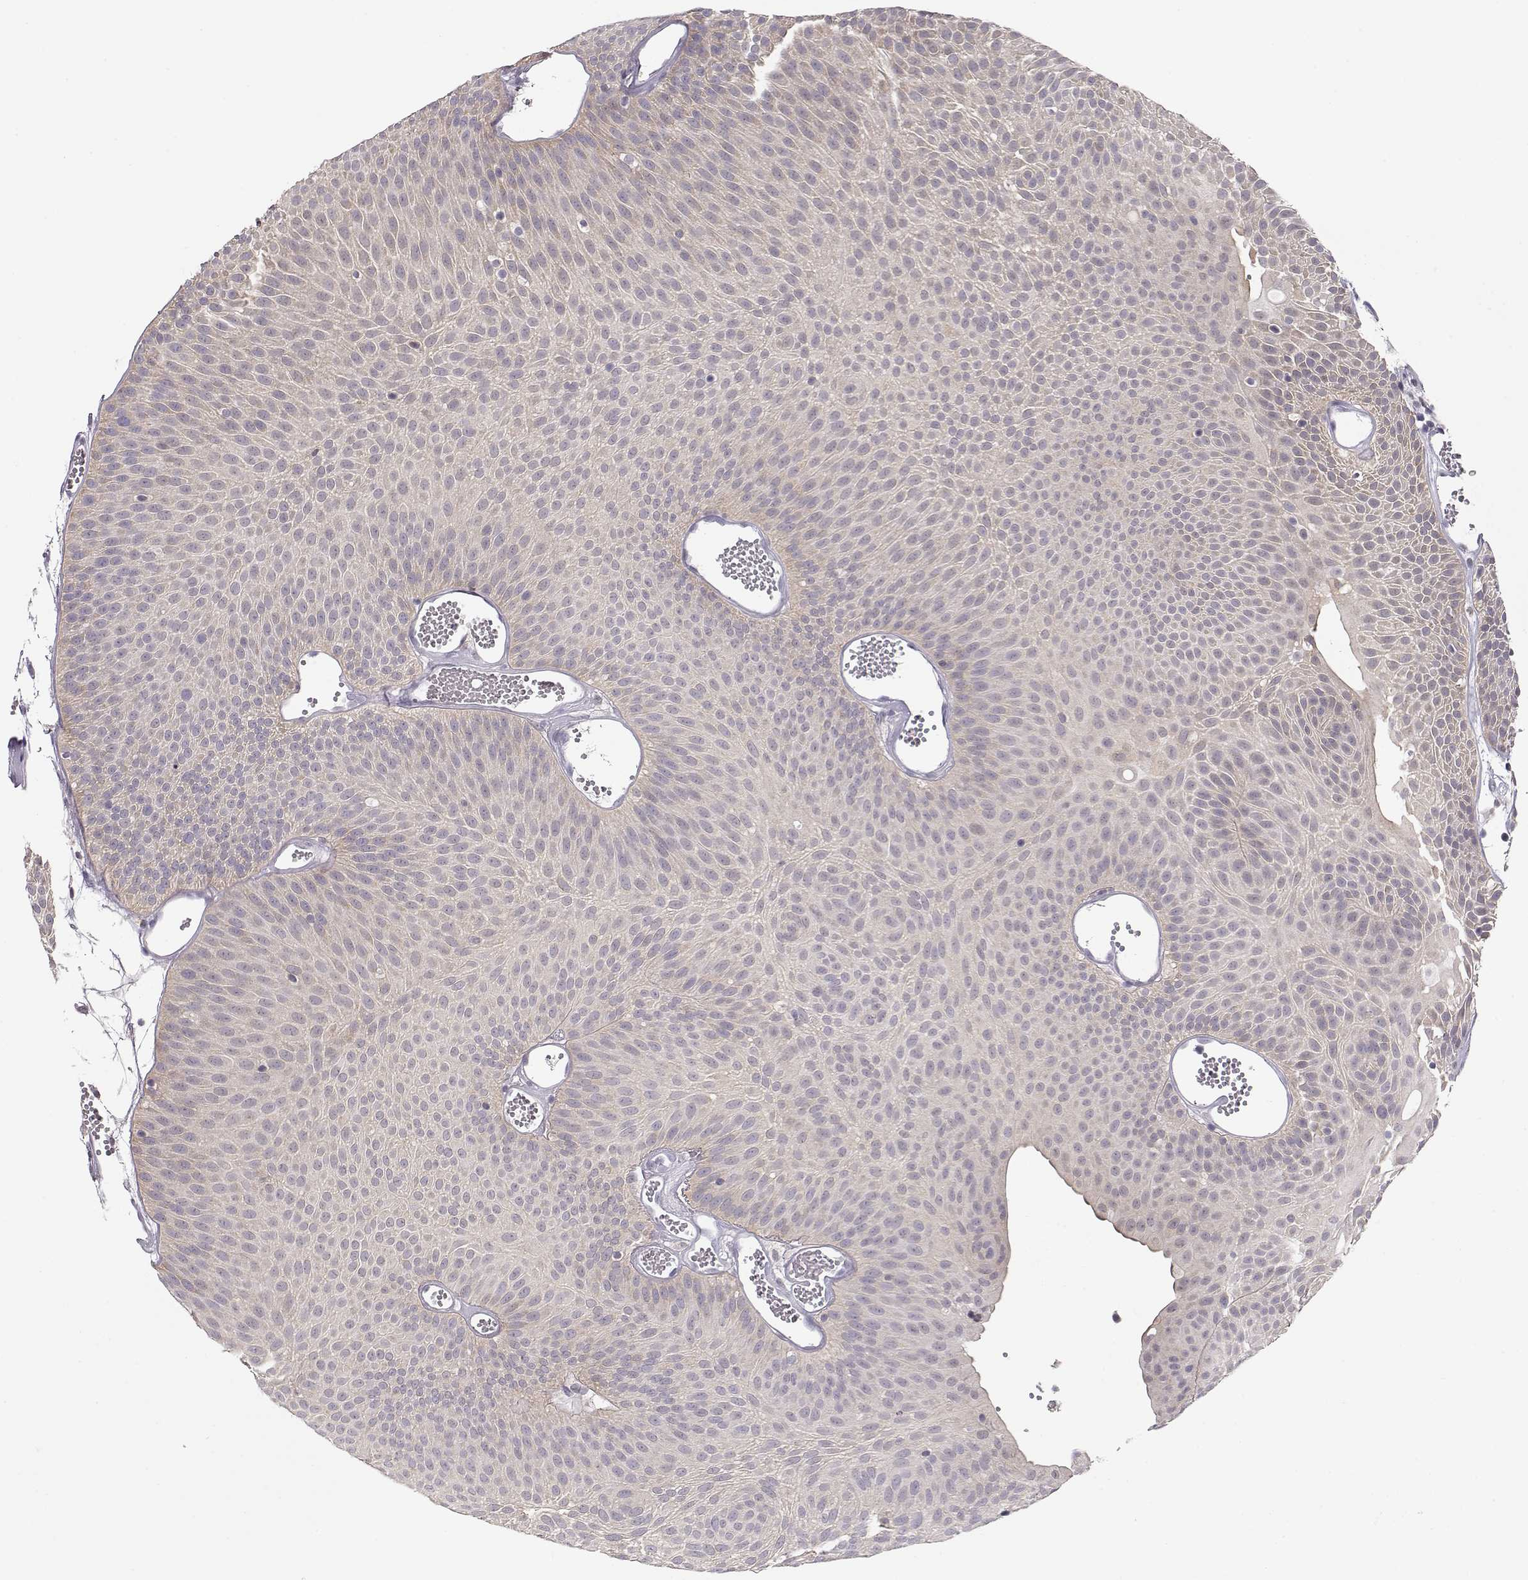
{"staining": {"intensity": "negative", "quantity": "none", "location": "none"}, "tissue": "urothelial cancer", "cell_type": "Tumor cells", "image_type": "cancer", "snomed": [{"axis": "morphology", "description": "Urothelial carcinoma, Low grade"}, {"axis": "topography", "description": "Urinary bladder"}], "caption": "Photomicrograph shows no significant protein staining in tumor cells of low-grade urothelial carcinoma.", "gene": "TEPP", "patient": {"sex": "male", "age": 52}}